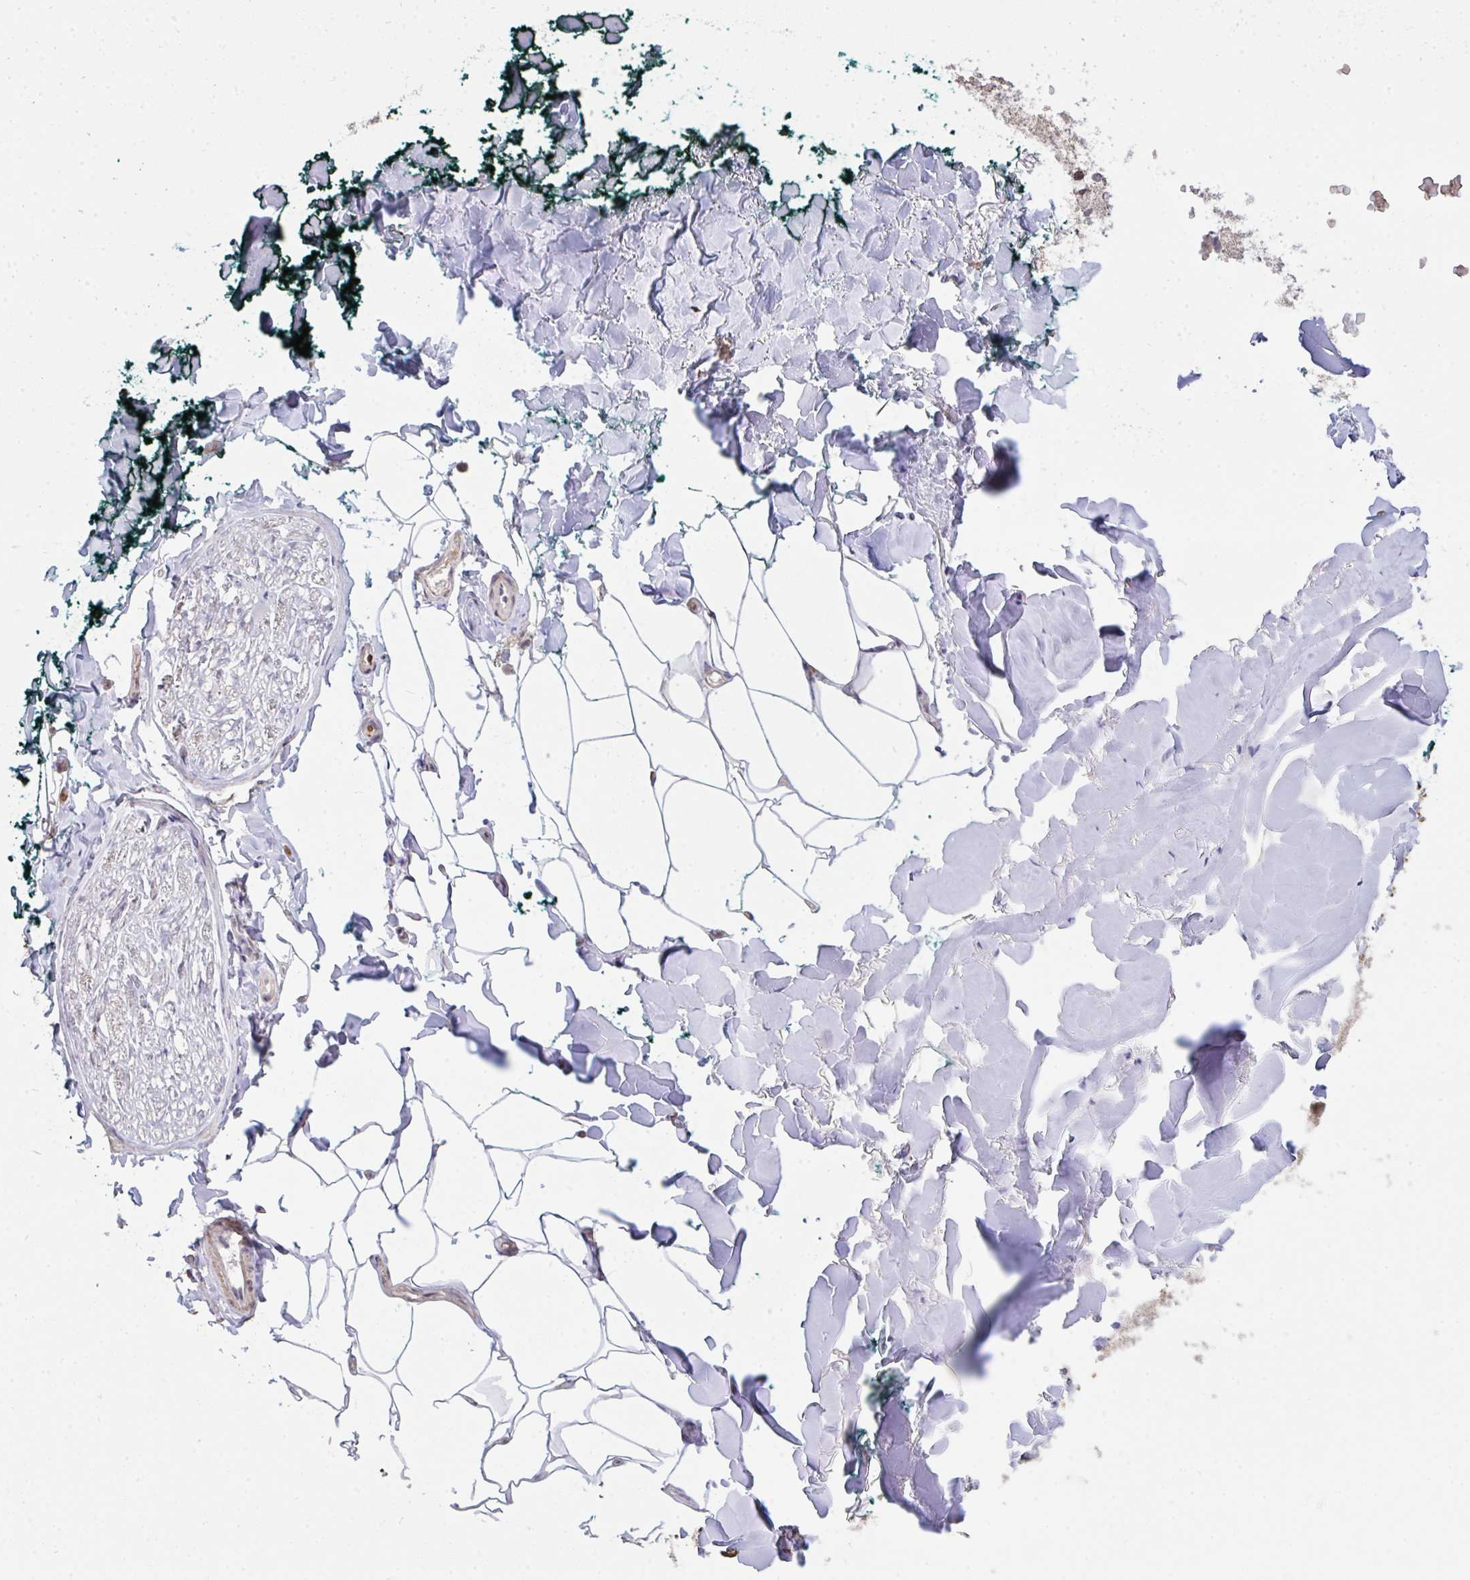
{"staining": {"intensity": "negative", "quantity": "none", "location": "none"}, "tissue": "adipose tissue", "cell_type": "Adipocytes", "image_type": "normal", "snomed": [{"axis": "morphology", "description": "Normal tissue, NOS"}, {"axis": "topography", "description": "Skin"}, {"axis": "topography", "description": "Peripheral nerve tissue"}], "caption": "Immunohistochemistry of normal human adipose tissue demonstrates no staining in adipocytes.", "gene": "SAP30", "patient": {"sex": "female", "age": 45}}